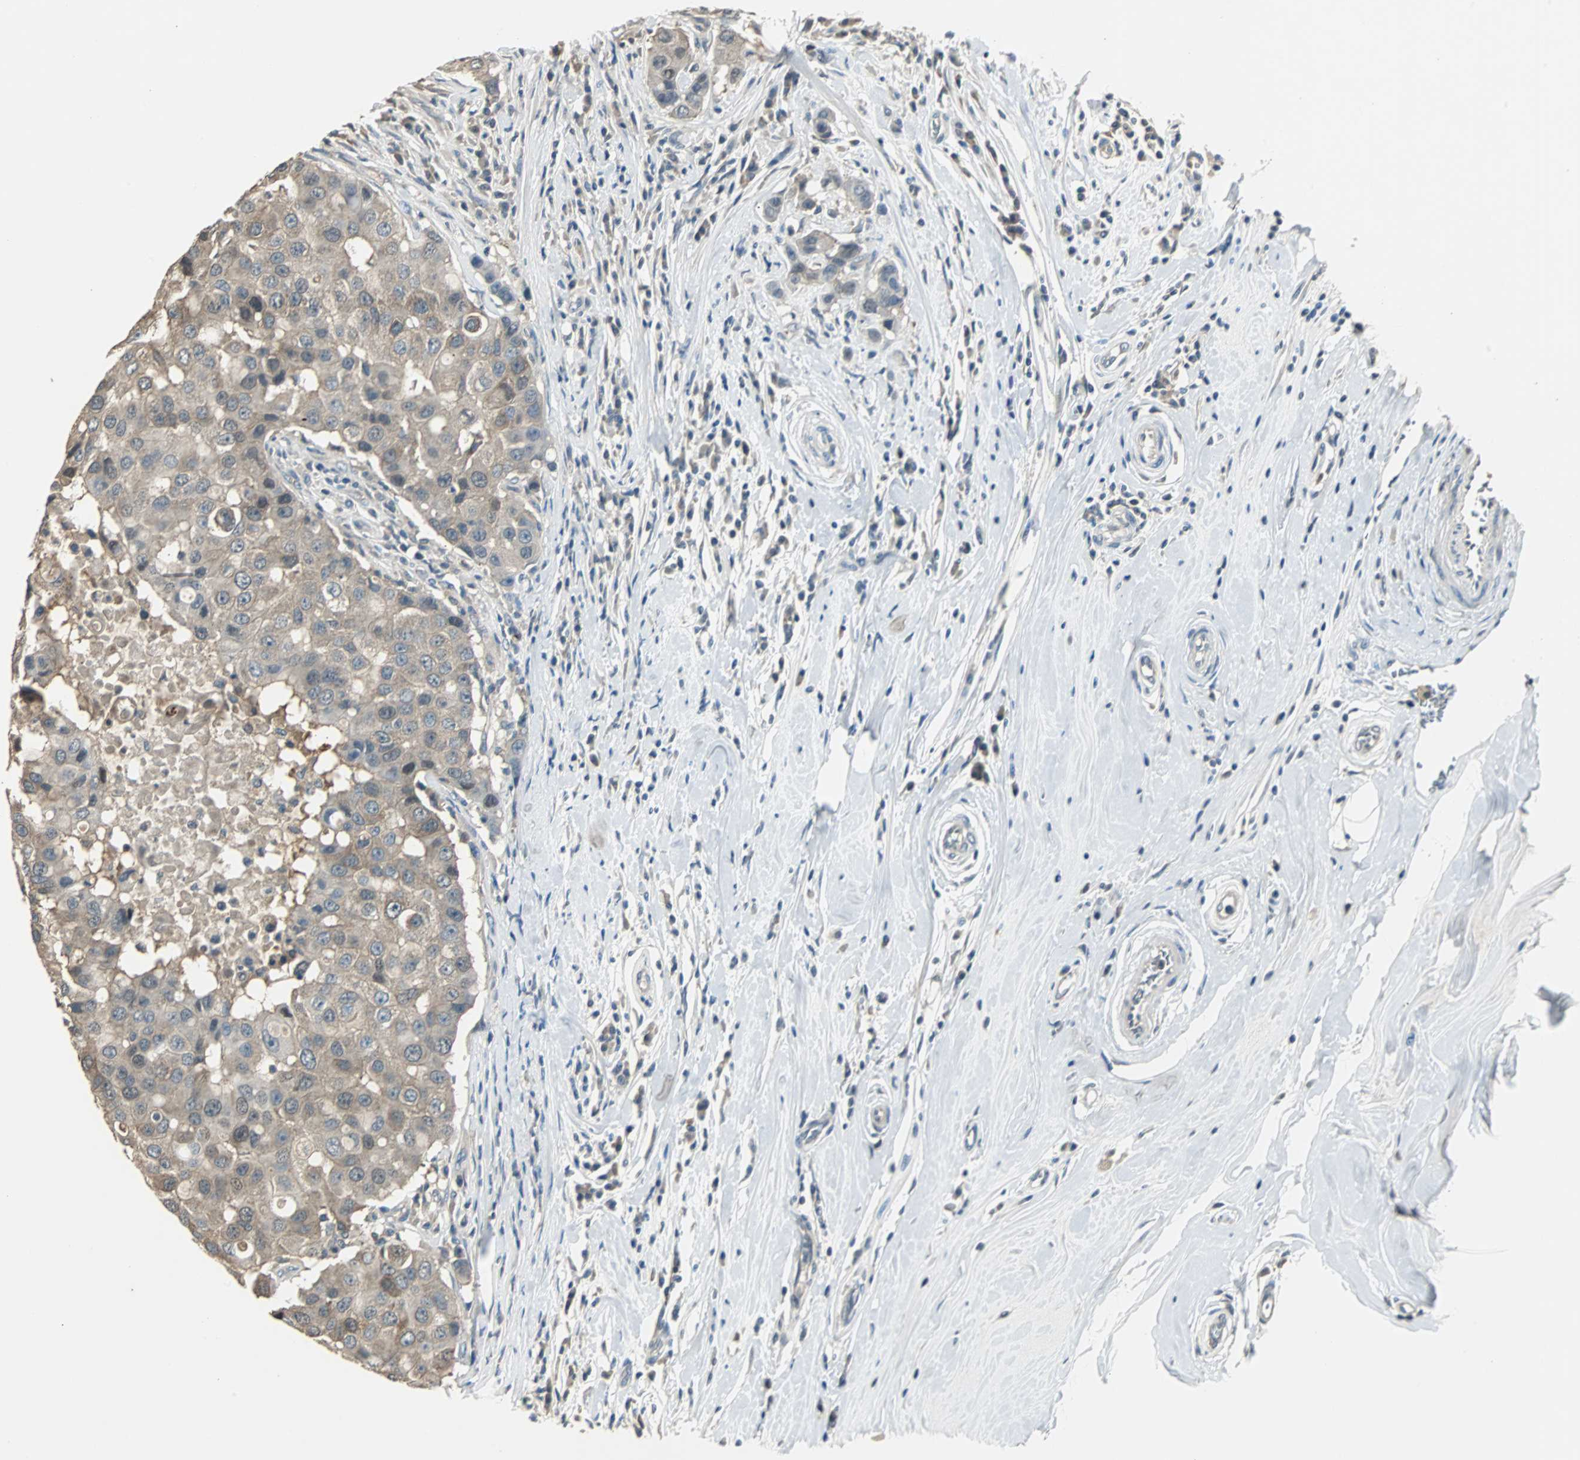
{"staining": {"intensity": "weak", "quantity": "25%-75%", "location": "cytoplasmic/membranous"}, "tissue": "breast cancer", "cell_type": "Tumor cells", "image_type": "cancer", "snomed": [{"axis": "morphology", "description": "Duct carcinoma"}, {"axis": "topography", "description": "Breast"}], "caption": "Immunohistochemistry (IHC) of breast cancer exhibits low levels of weak cytoplasmic/membranous staining in about 25%-75% of tumor cells.", "gene": "ABHD2", "patient": {"sex": "female", "age": 27}}